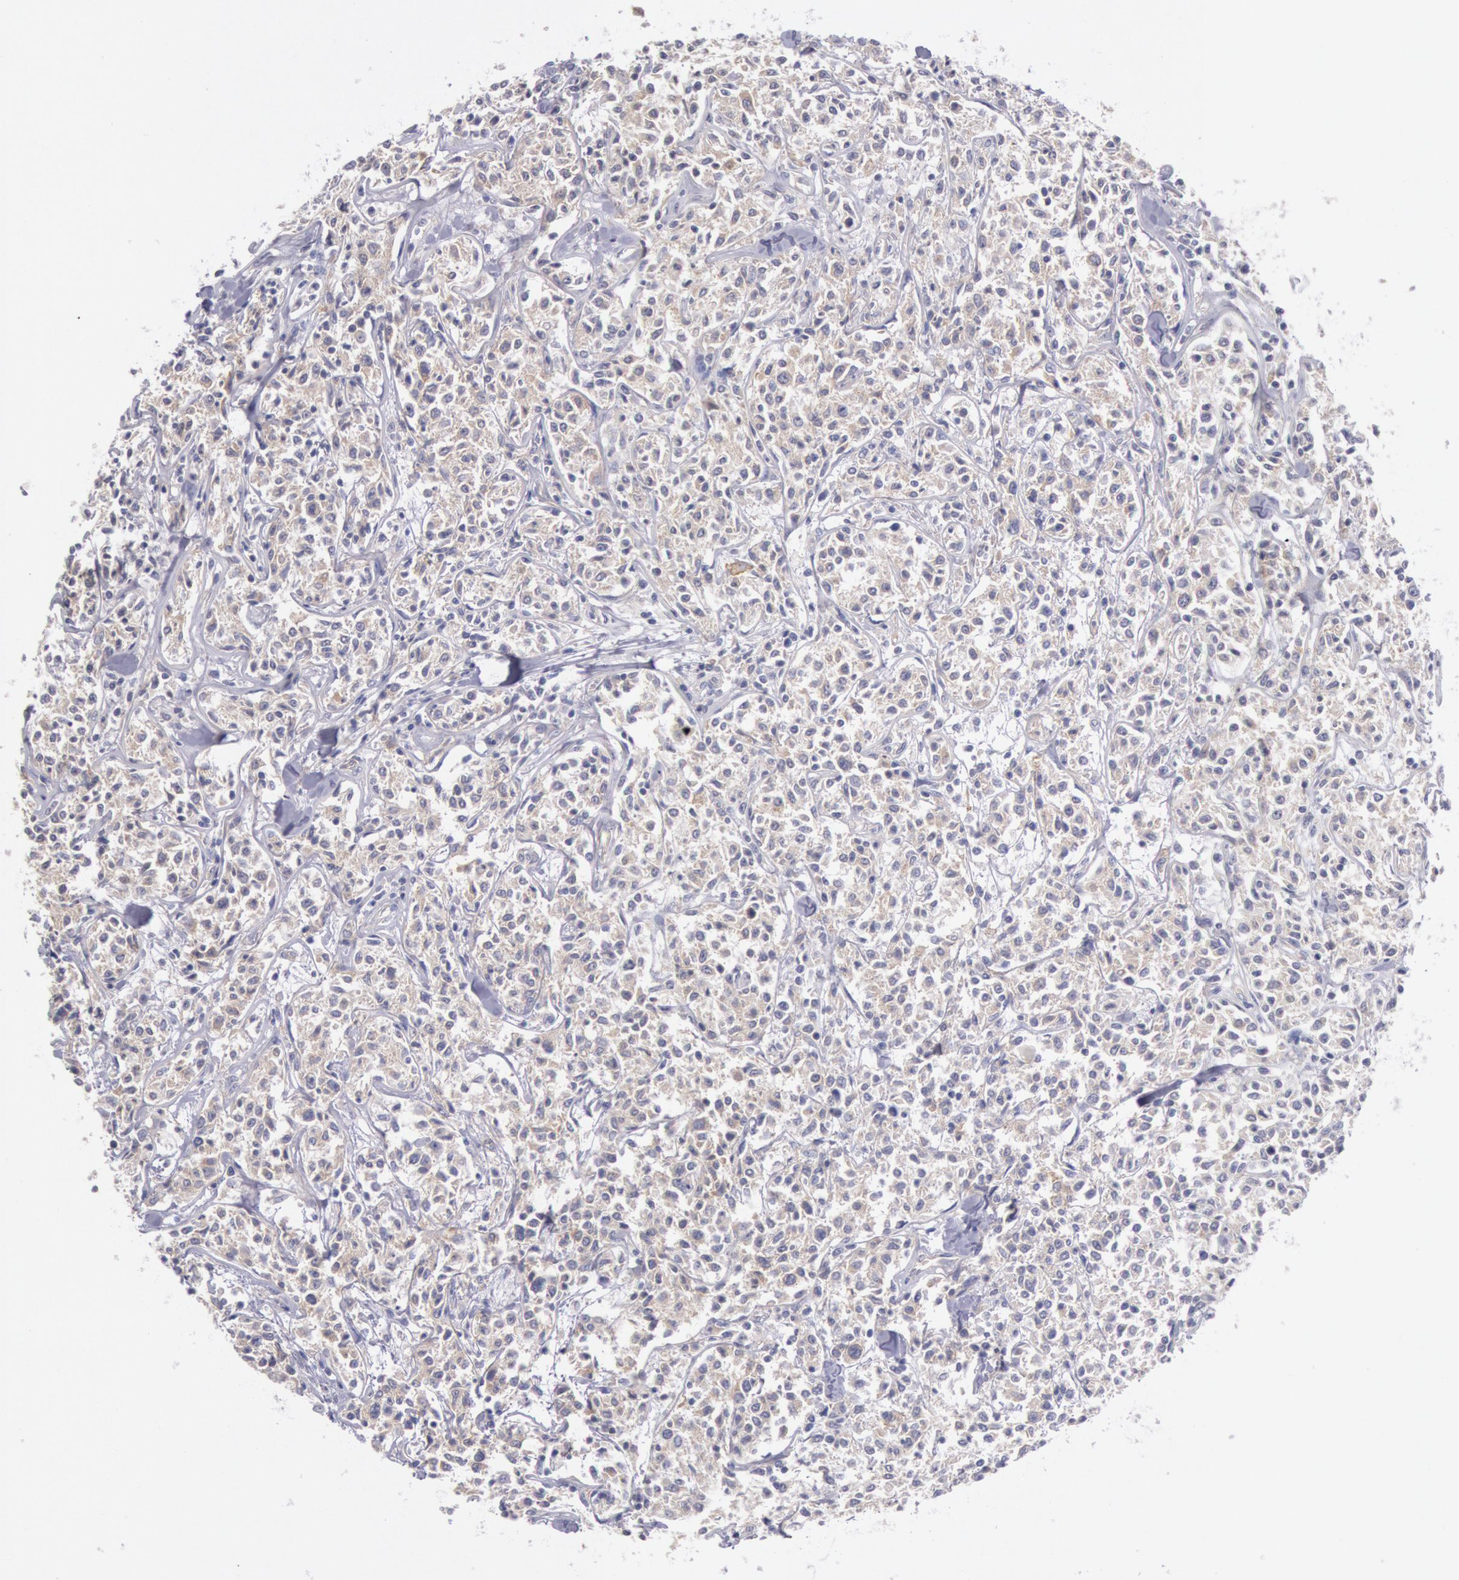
{"staining": {"intensity": "weak", "quantity": "<25%", "location": "cytoplasmic/membranous"}, "tissue": "lymphoma", "cell_type": "Tumor cells", "image_type": "cancer", "snomed": [{"axis": "morphology", "description": "Malignant lymphoma, non-Hodgkin's type, Low grade"}, {"axis": "topography", "description": "Small intestine"}], "caption": "Low-grade malignant lymphoma, non-Hodgkin's type was stained to show a protein in brown. There is no significant staining in tumor cells. Brightfield microscopy of IHC stained with DAB (3,3'-diaminobenzidine) (brown) and hematoxylin (blue), captured at high magnification.", "gene": "MYO5A", "patient": {"sex": "female", "age": 59}}